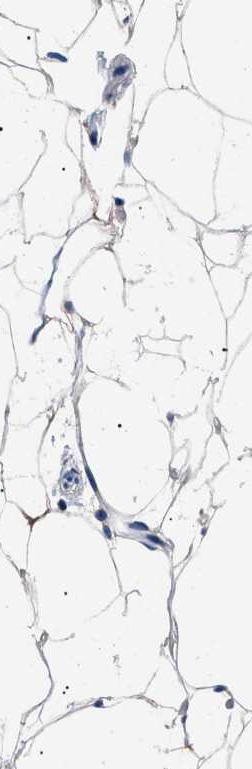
{"staining": {"intensity": "negative", "quantity": "none", "location": "none"}, "tissue": "adipose tissue", "cell_type": "Adipocytes", "image_type": "normal", "snomed": [{"axis": "morphology", "description": "Normal tissue, NOS"}, {"axis": "topography", "description": "Breast"}, {"axis": "topography", "description": "Soft tissue"}], "caption": "There is no significant staining in adipocytes of adipose tissue.", "gene": "PRRT2", "patient": {"sex": "female", "age": 75}}